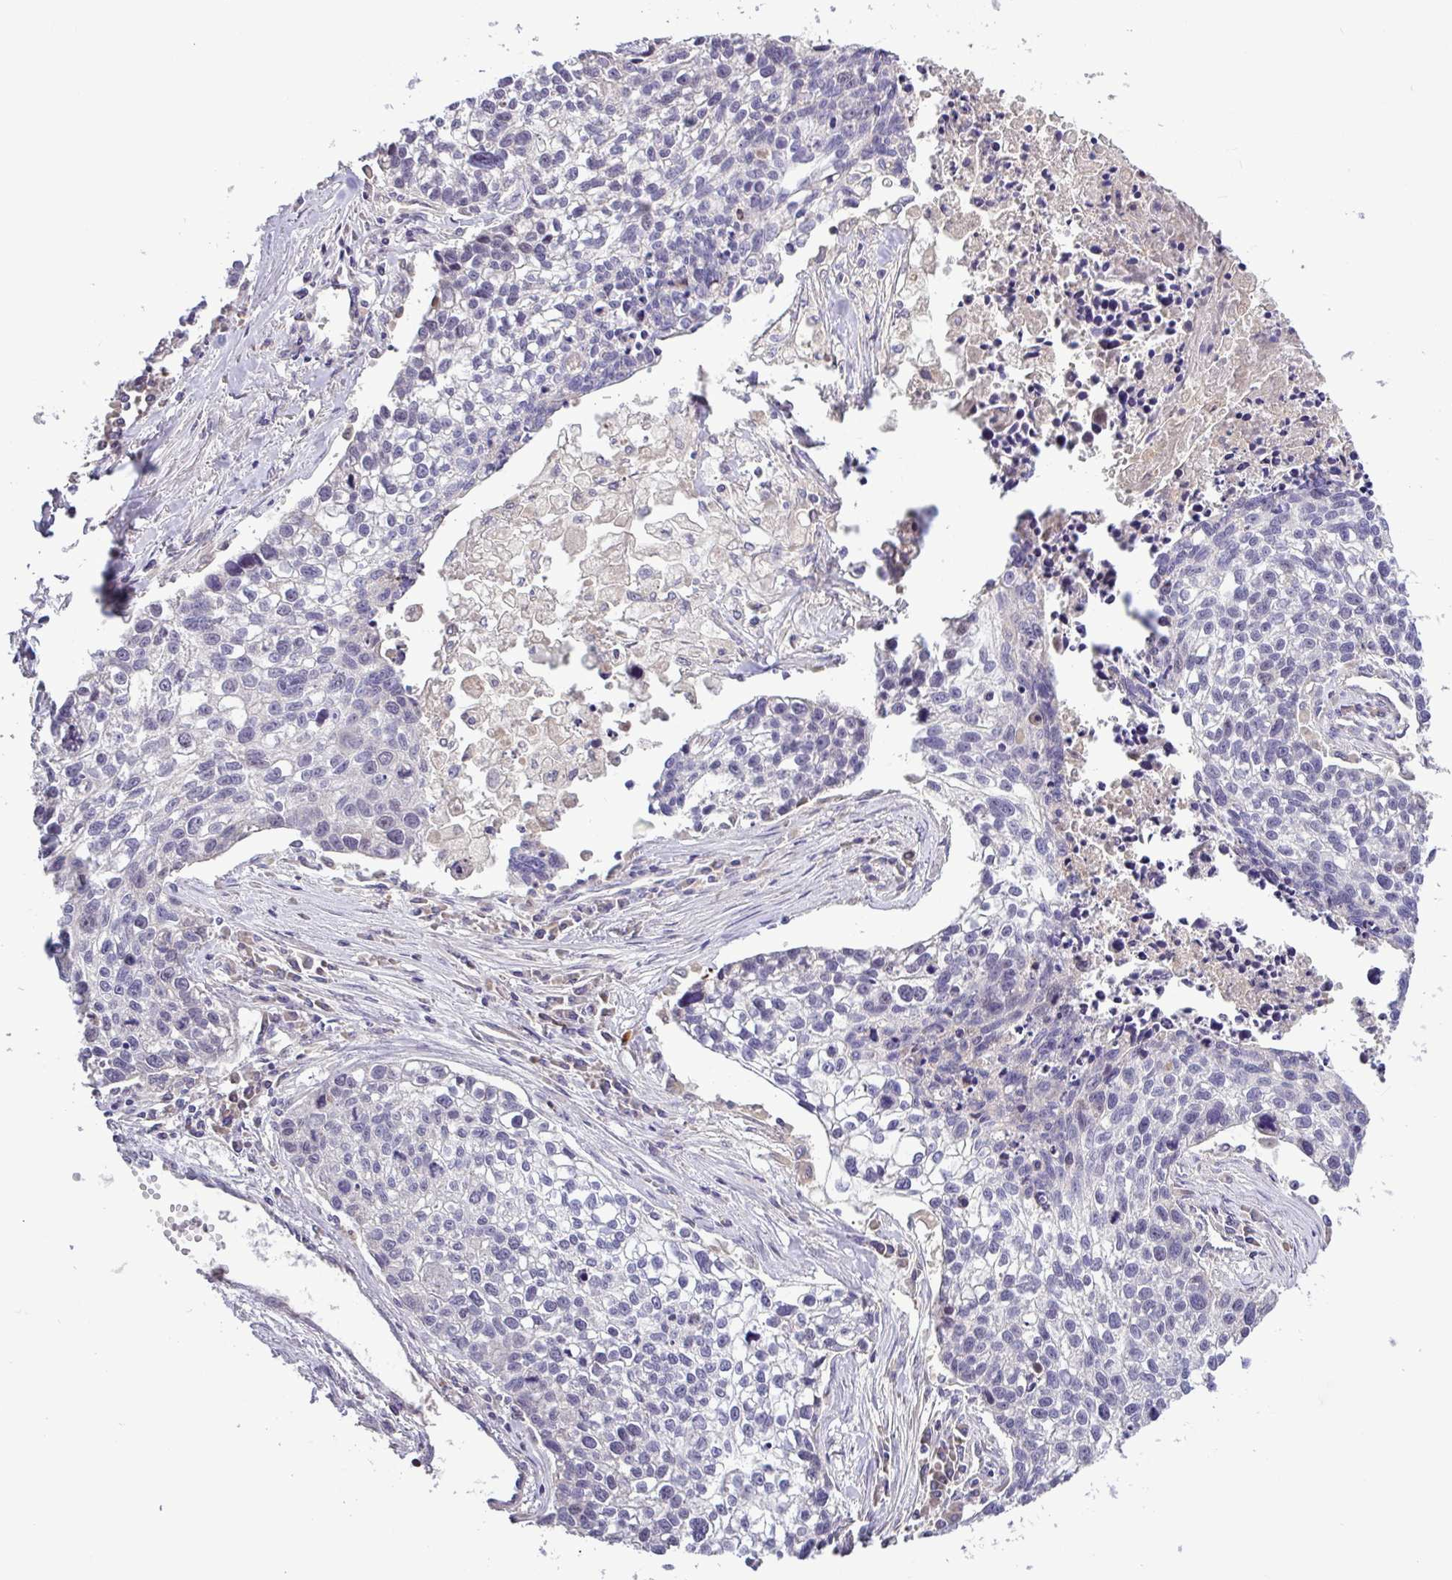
{"staining": {"intensity": "negative", "quantity": "none", "location": "none"}, "tissue": "lung cancer", "cell_type": "Tumor cells", "image_type": "cancer", "snomed": [{"axis": "morphology", "description": "Squamous cell carcinoma, NOS"}, {"axis": "topography", "description": "Lung"}], "caption": "A histopathology image of human lung cancer is negative for staining in tumor cells. The staining was performed using DAB to visualize the protein expression in brown, while the nuclei were stained in blue with hematoxylin (Magnification: 20x).", "gene": "SFTPB", "patient": {"sex": "male", "age": 74}}